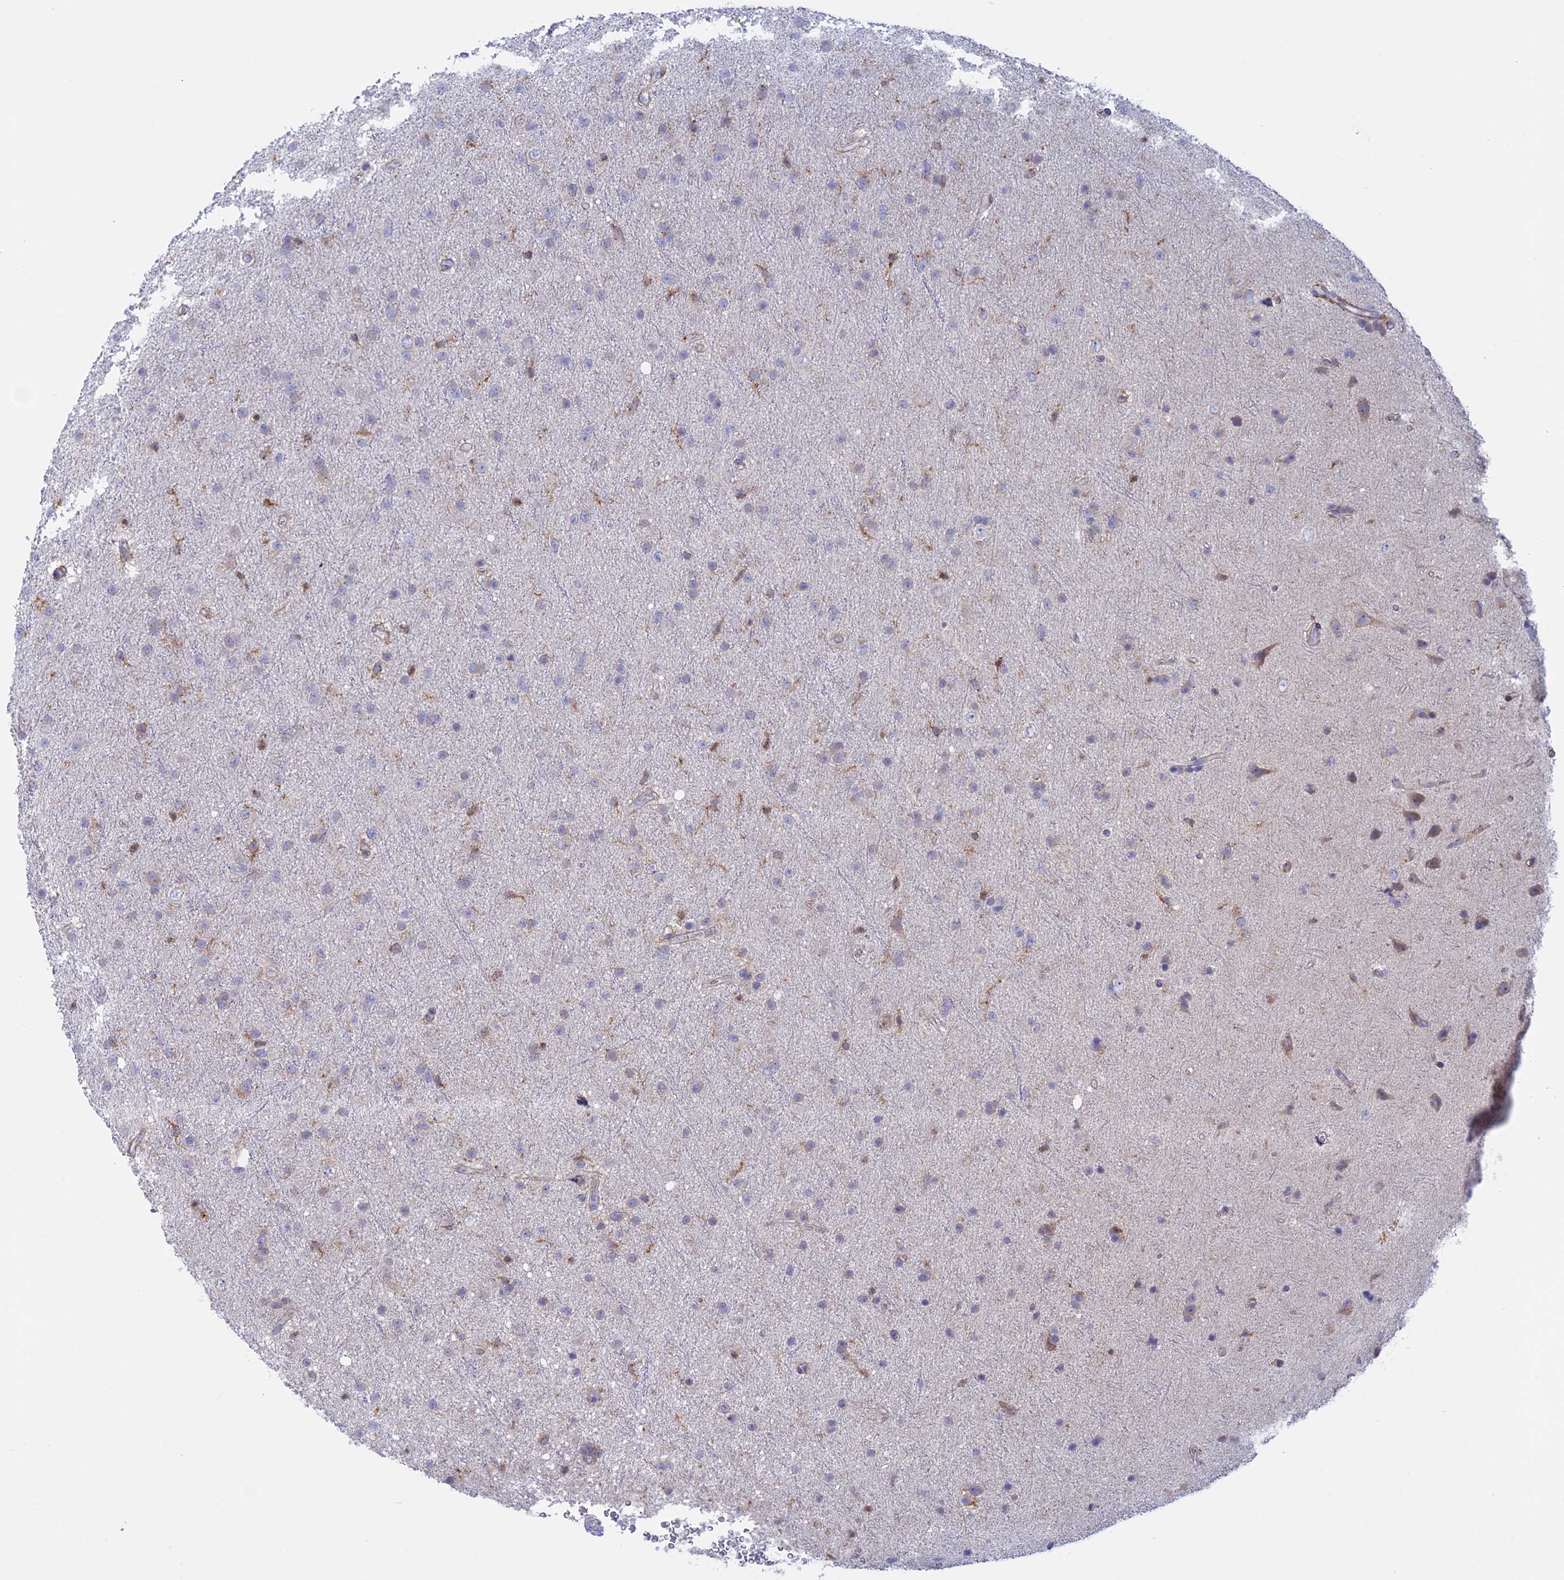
{"staining": {"intensity": "weak", "quantity": "<25%", "location": "cytoplasmic/membranous"}, "tissue": "glioma", "cell_type": "Tumor cells", "image_type": "cancer", "snomed": [{"axis": "morphology", "description": "Glioma, malignant, Low grade"}, {"axis": "topography", "description": "Cerebral cortex"}], "caption": "A high-resolution image shows IHC staining of glioma, which exhibits no significant positivity in tumor cells. (DAB (3,3'-diaminobenzidine) immunohistochemistry visualized using brightfield microscopy, high magnification).", "gene": "GMIP", "patient": {"sex": "female", "age": 39}}